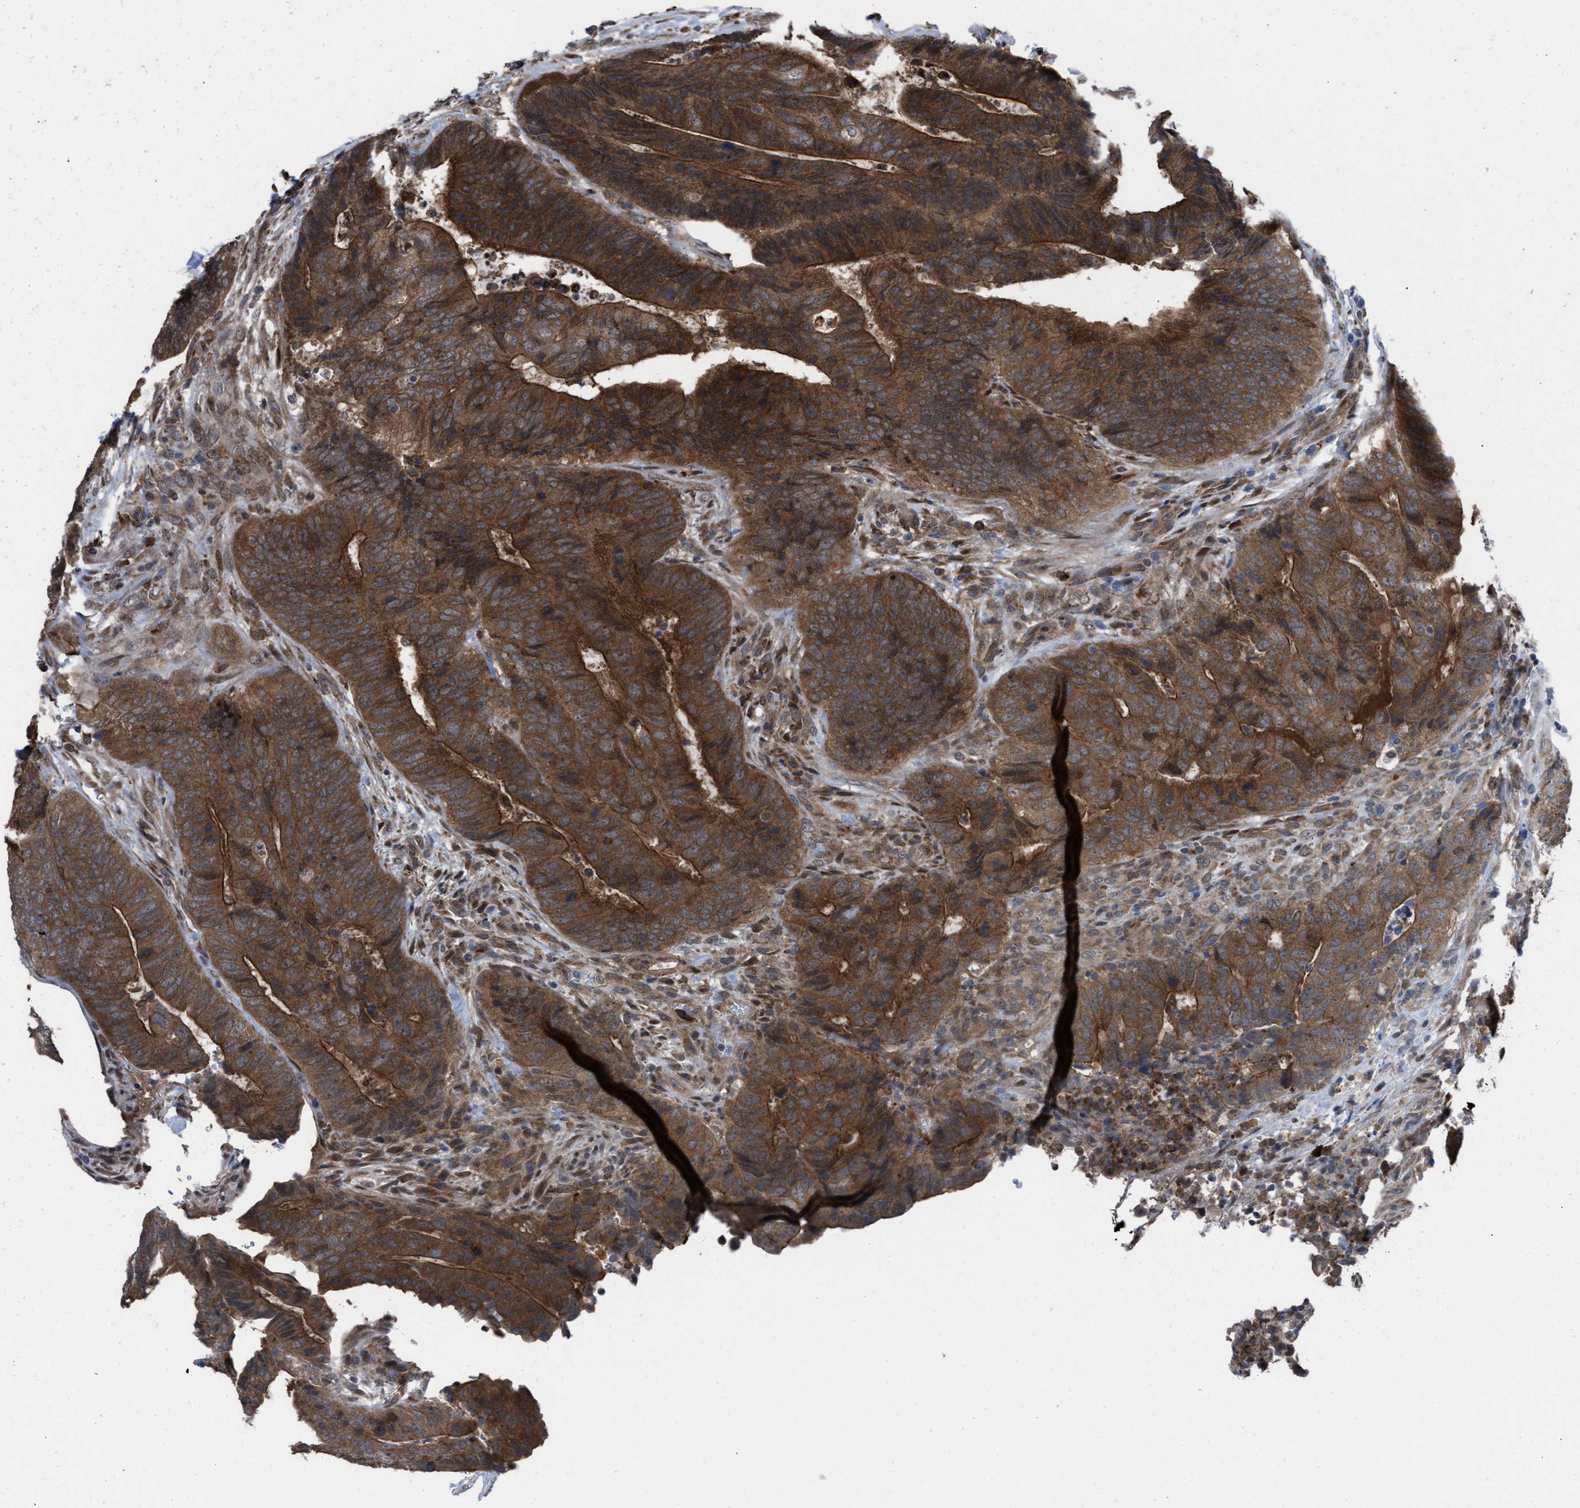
{"staining": {"intensity": "strong", "quantity": ">75%", "location": "cytoplasmic/membranous"}, "tissue": "colorectal cancer", "cell_type": "Tumor cells", "image_type": "cancer", "snomed": [{"axis": "morphology", "description": "Adenocarcinoma, NOS"}, {"axis": "topography", "description": "Colon"}], "caption": "Strong cytoplasmic/membranous positivity is appreciated in about >75% of tumor cells in colorectal cancer.", "gene": "TP53BP2", "patient": {"sex": "male", "age": 56}}